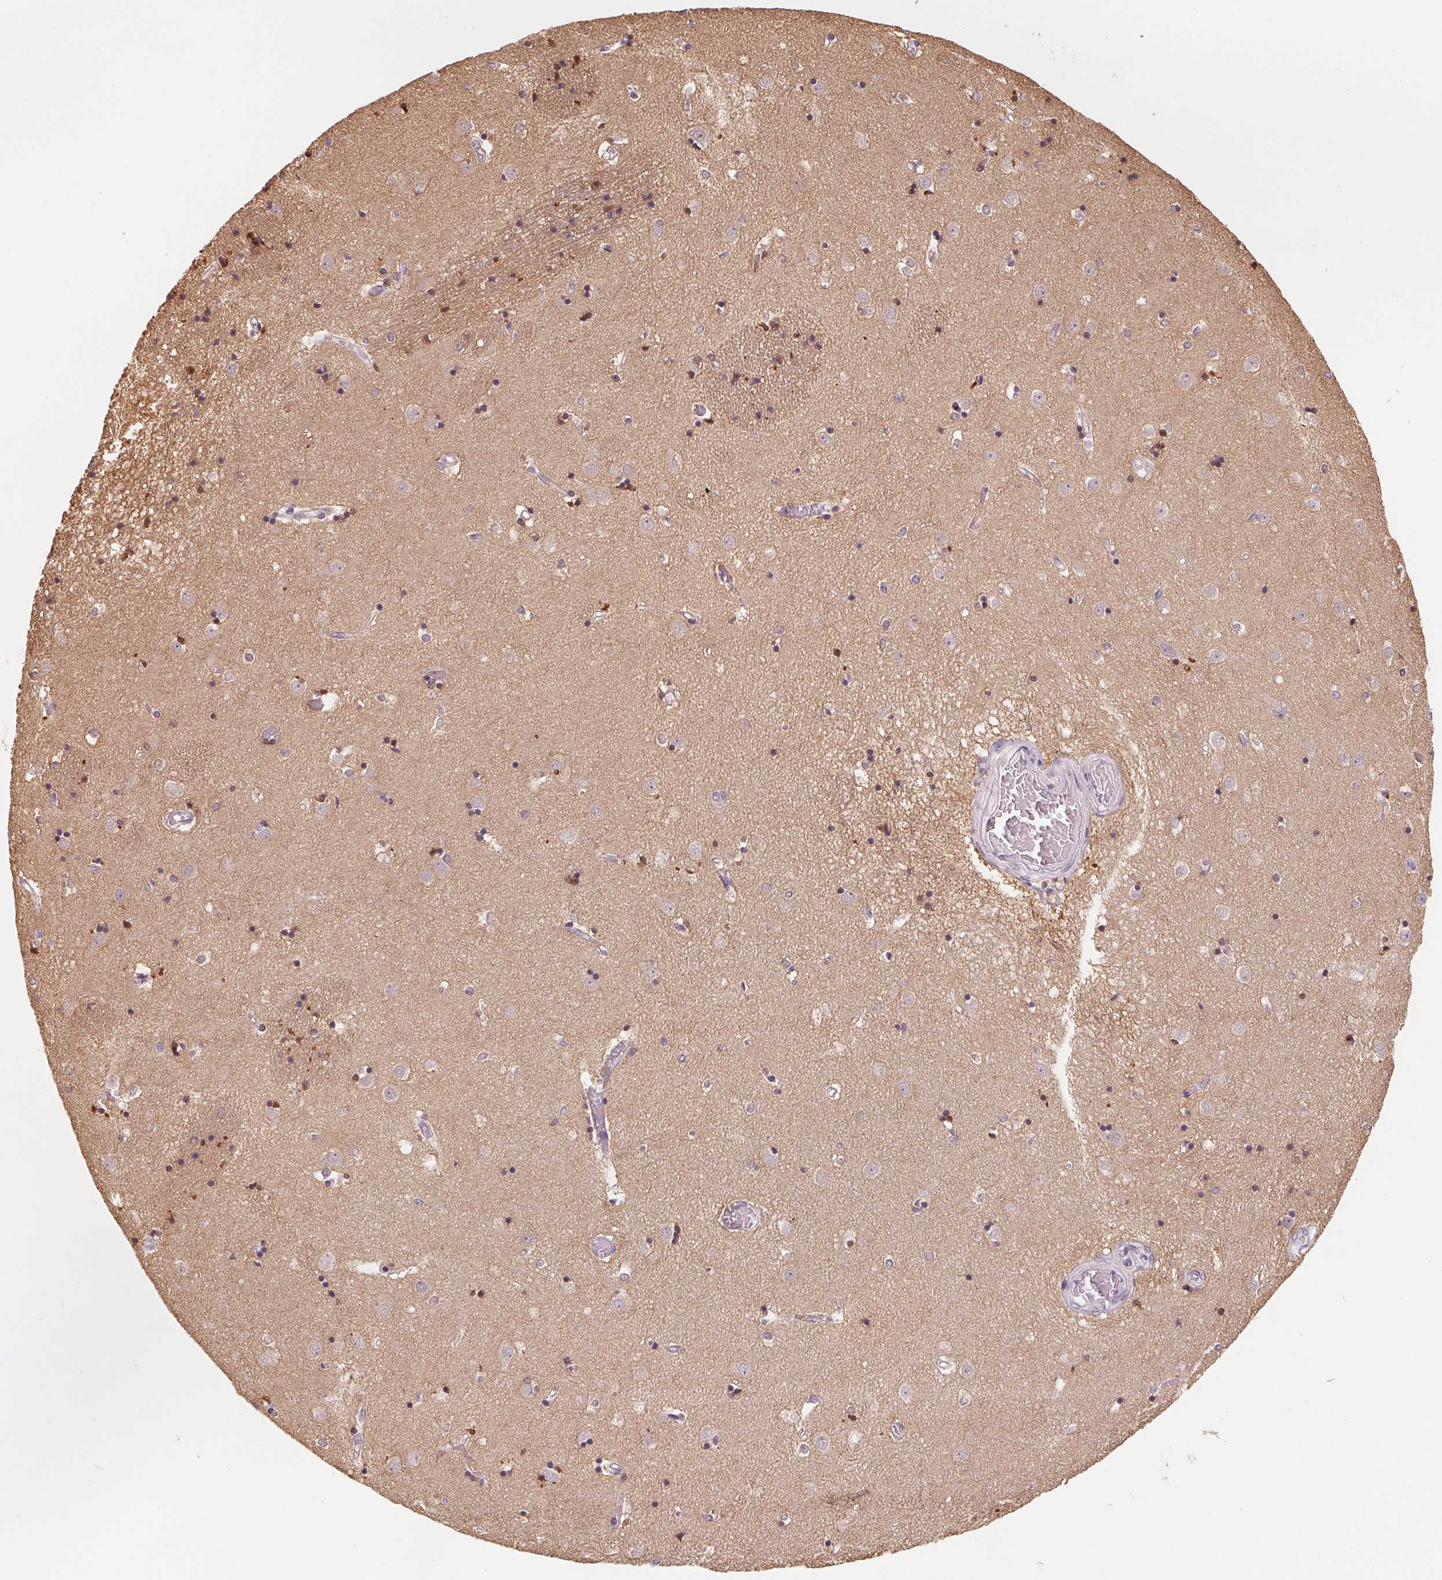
{"staining": {"intensity": "moderate", "quantity": "<25%", "location": "cytoplasmic/membranous"}, "tissue": "caudate", "cell_type": "Glial cells", "image_type": "normal", "snomed": [{"axis": "morphology", "description": "Normal tissue, NOS"}, {"axis": "topography", "description": "Lateral ventricle wall"}], "caption": "Protein staining of unremarkable caudate displays moderate cytoplasmic/membranous staining in about <25% of glial cells. The protein of interest is shown in brown color, while the nuclei are stained blue.", "gene": "CFC1B", "patient": {"sex": "male", "age": 54}}